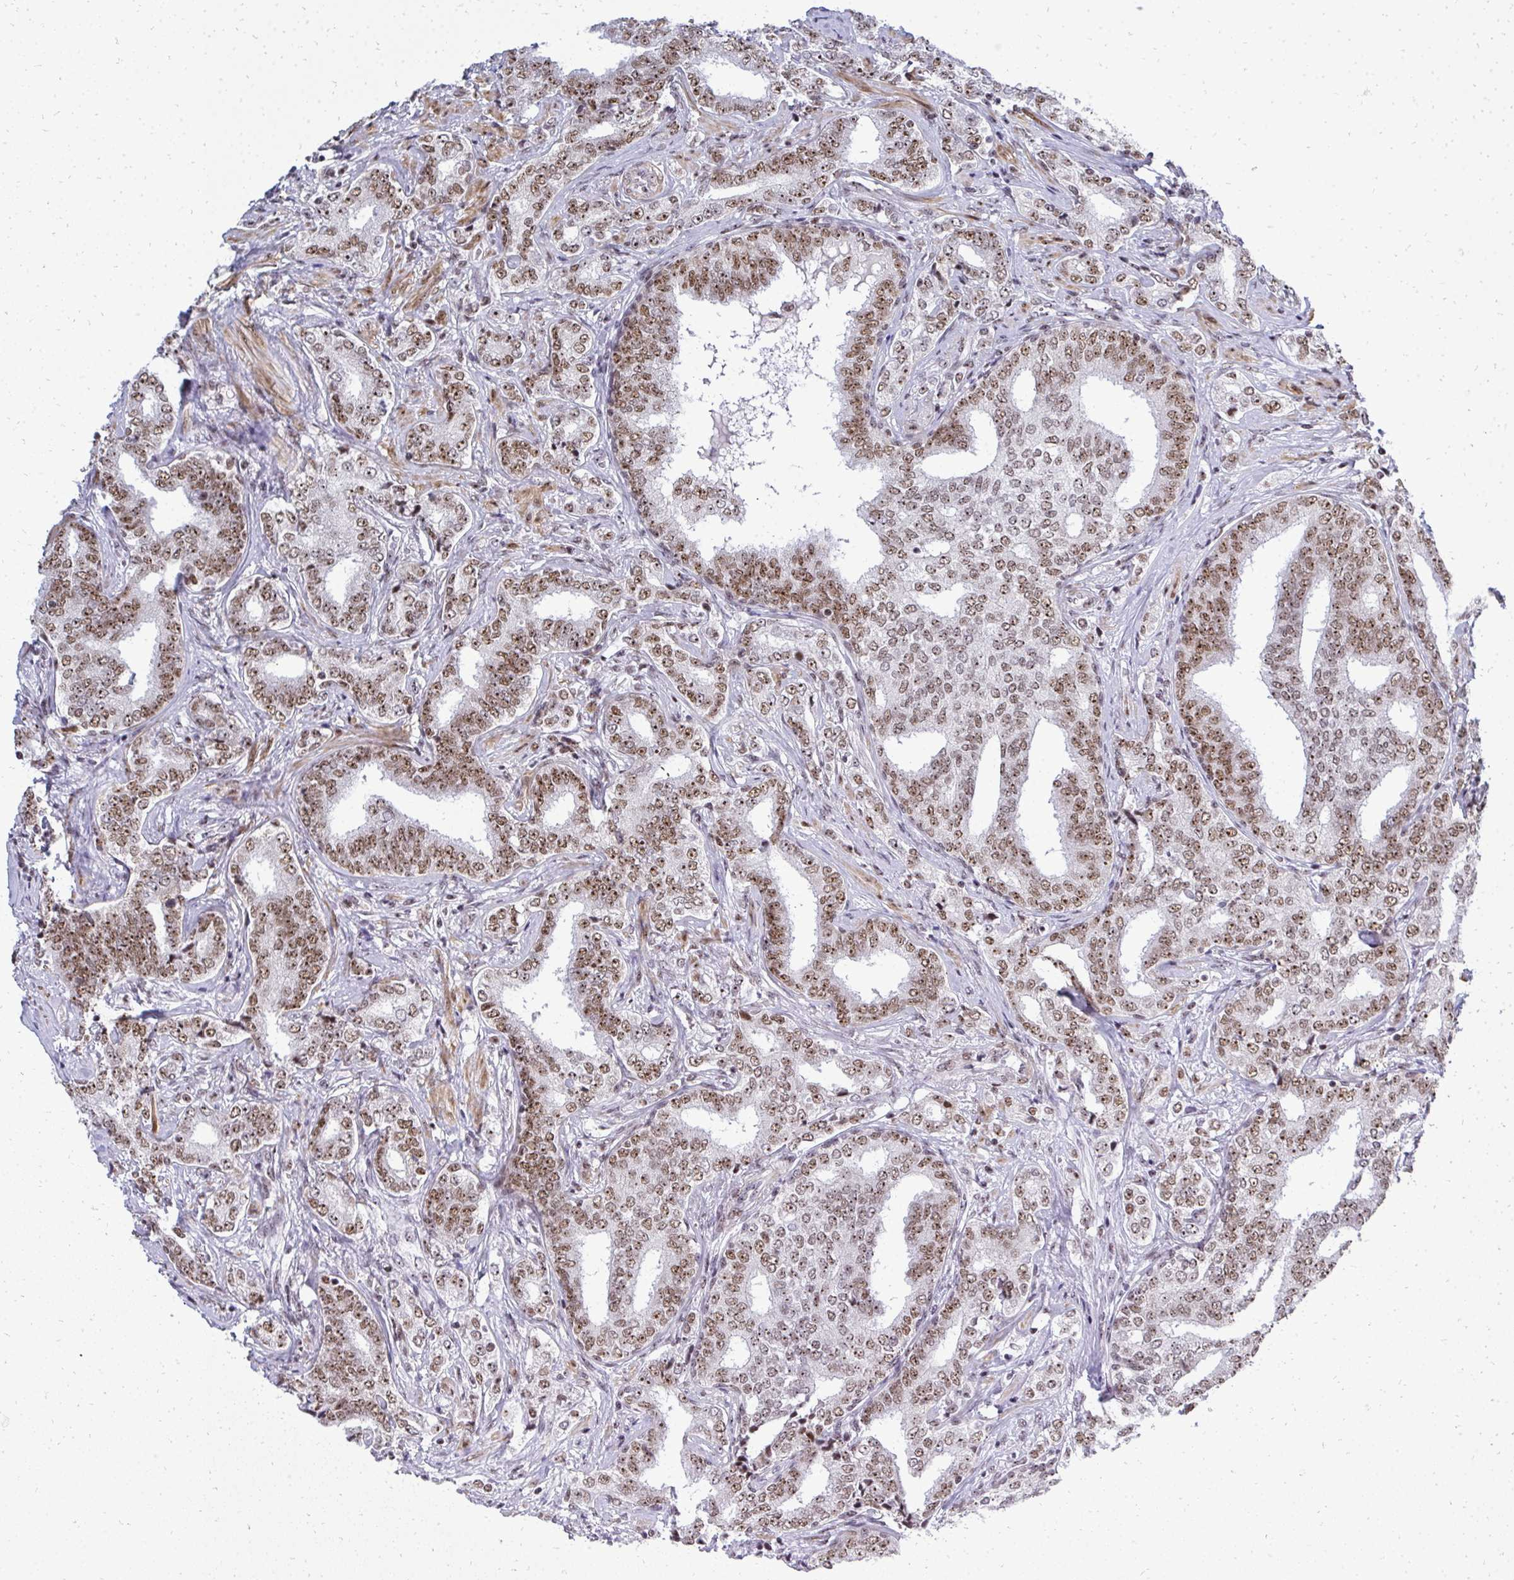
{"staining": {"intensity": "moderate", "quantity": "25%-75%", "location": "nuclear"}, "tissue": "prostate cancer", "cell_type": "Tumor cells", "image_type": "cancer", "snomed": [{"axis": "morphology", "description": "Adenocarcinoma, High grade"}, {"axis": "topography", "description": "Prostate"}], "caption": "The histopathology image demonstrates a brown stain indicating the presence of a protein in the nuclear of tumor cells in prostate cancer (high-grade adenocarcinoma). (brown staining indicates protein expression, while blue staining denotes nuclei).", "gene": "SIRT7", "patient": {"sex": "male", "age": 72}}